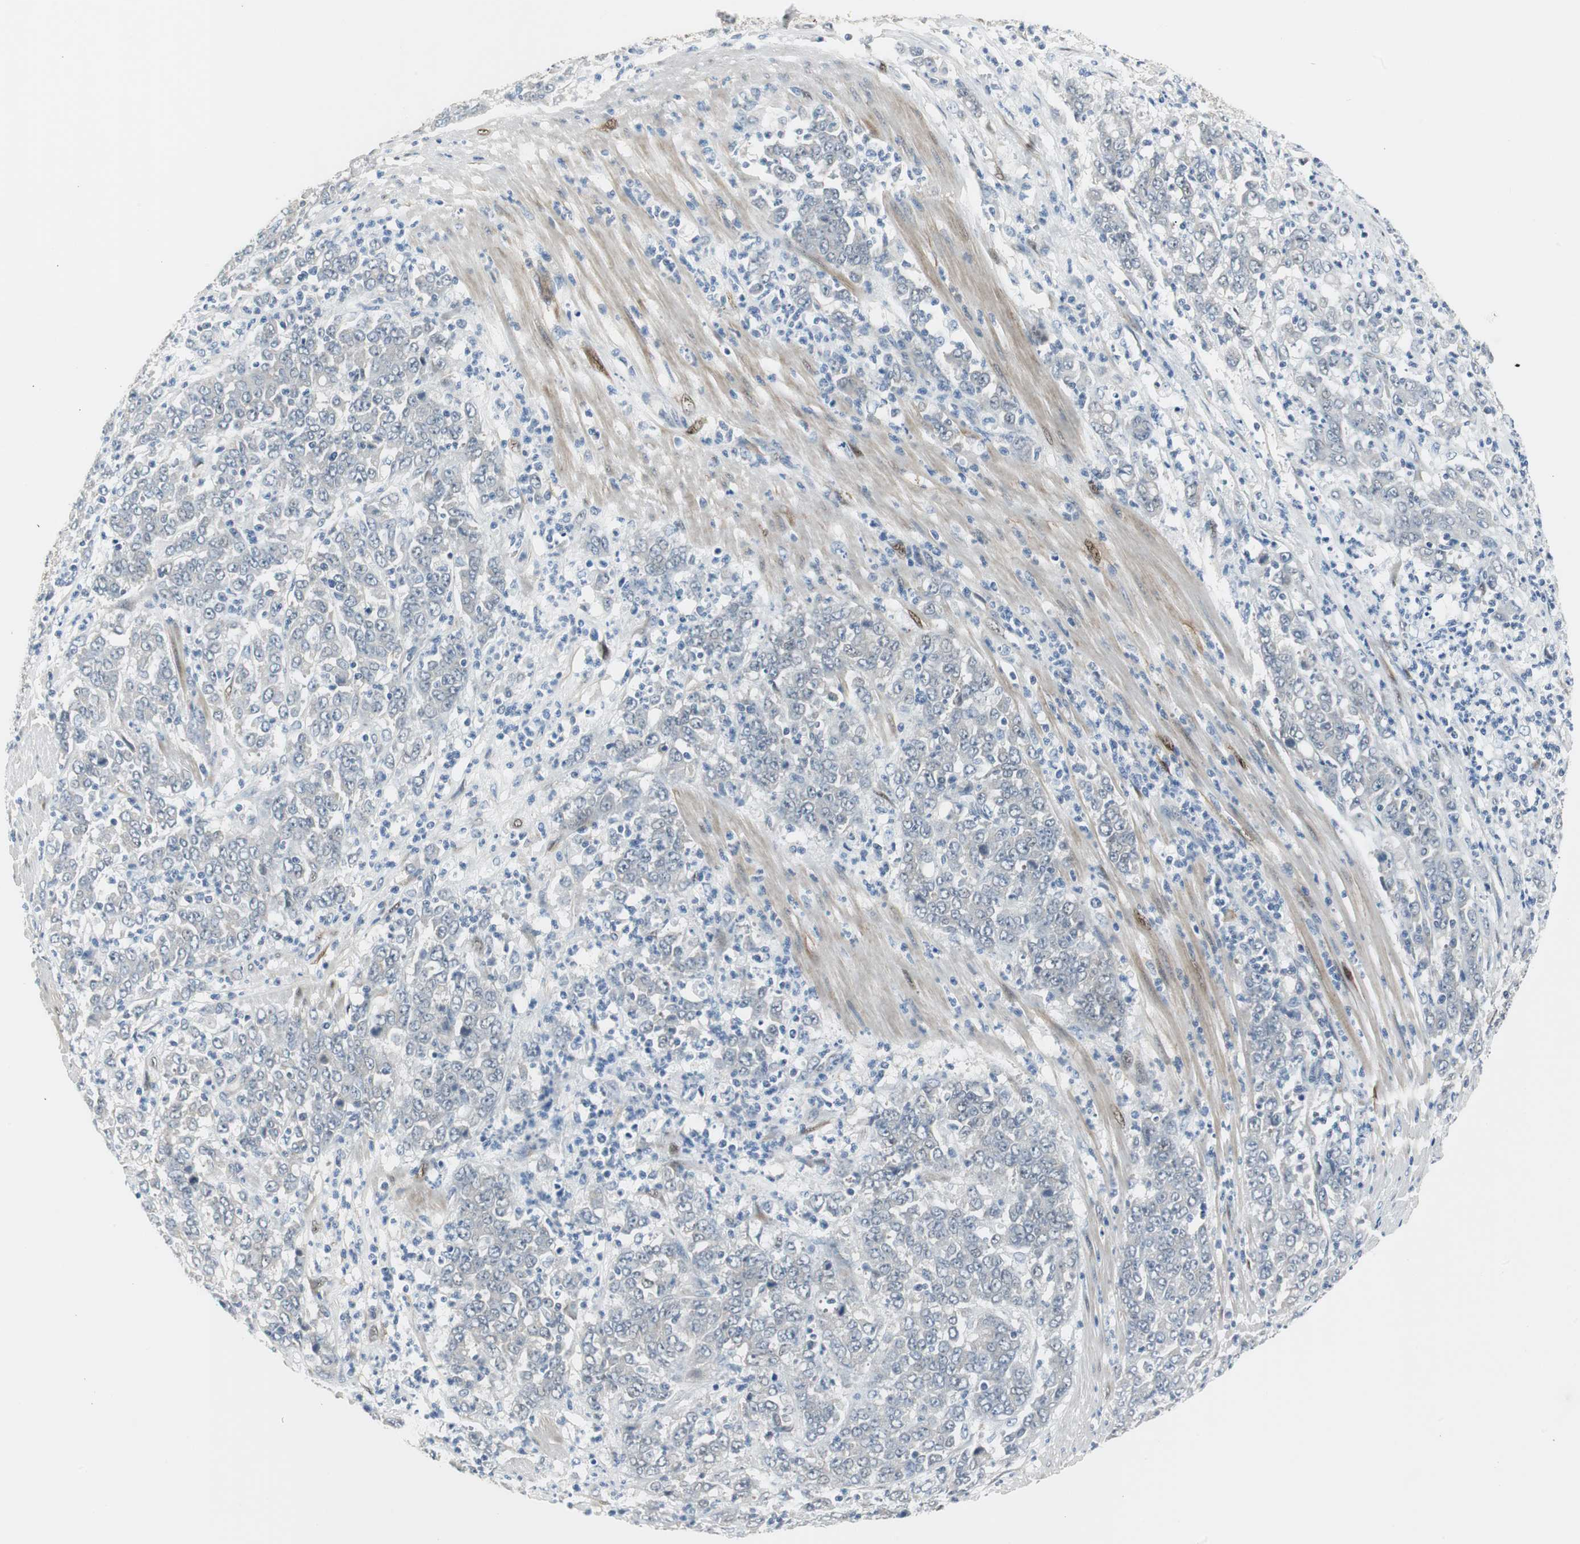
{"staining": {"intensity": "negative", "quantity": "none", "location": "none"}, "tissue": "stomach cancer", "cell_type": "Tumor cells", "image_type": "cancer", "snomed": [{"axis": "morphology", "description": "Adenocarcinoma, NOS"}, {"axis": "topography", "description": "Stomach, lower"}], "caption": "IHC histopathology image of neoplastic tissue: human stomach adenocarcinoma stained with DAB shows no significant protein expression in tumor cells.", "gene": "FHL2", "patient": {"sex": "female", "age": 71}}